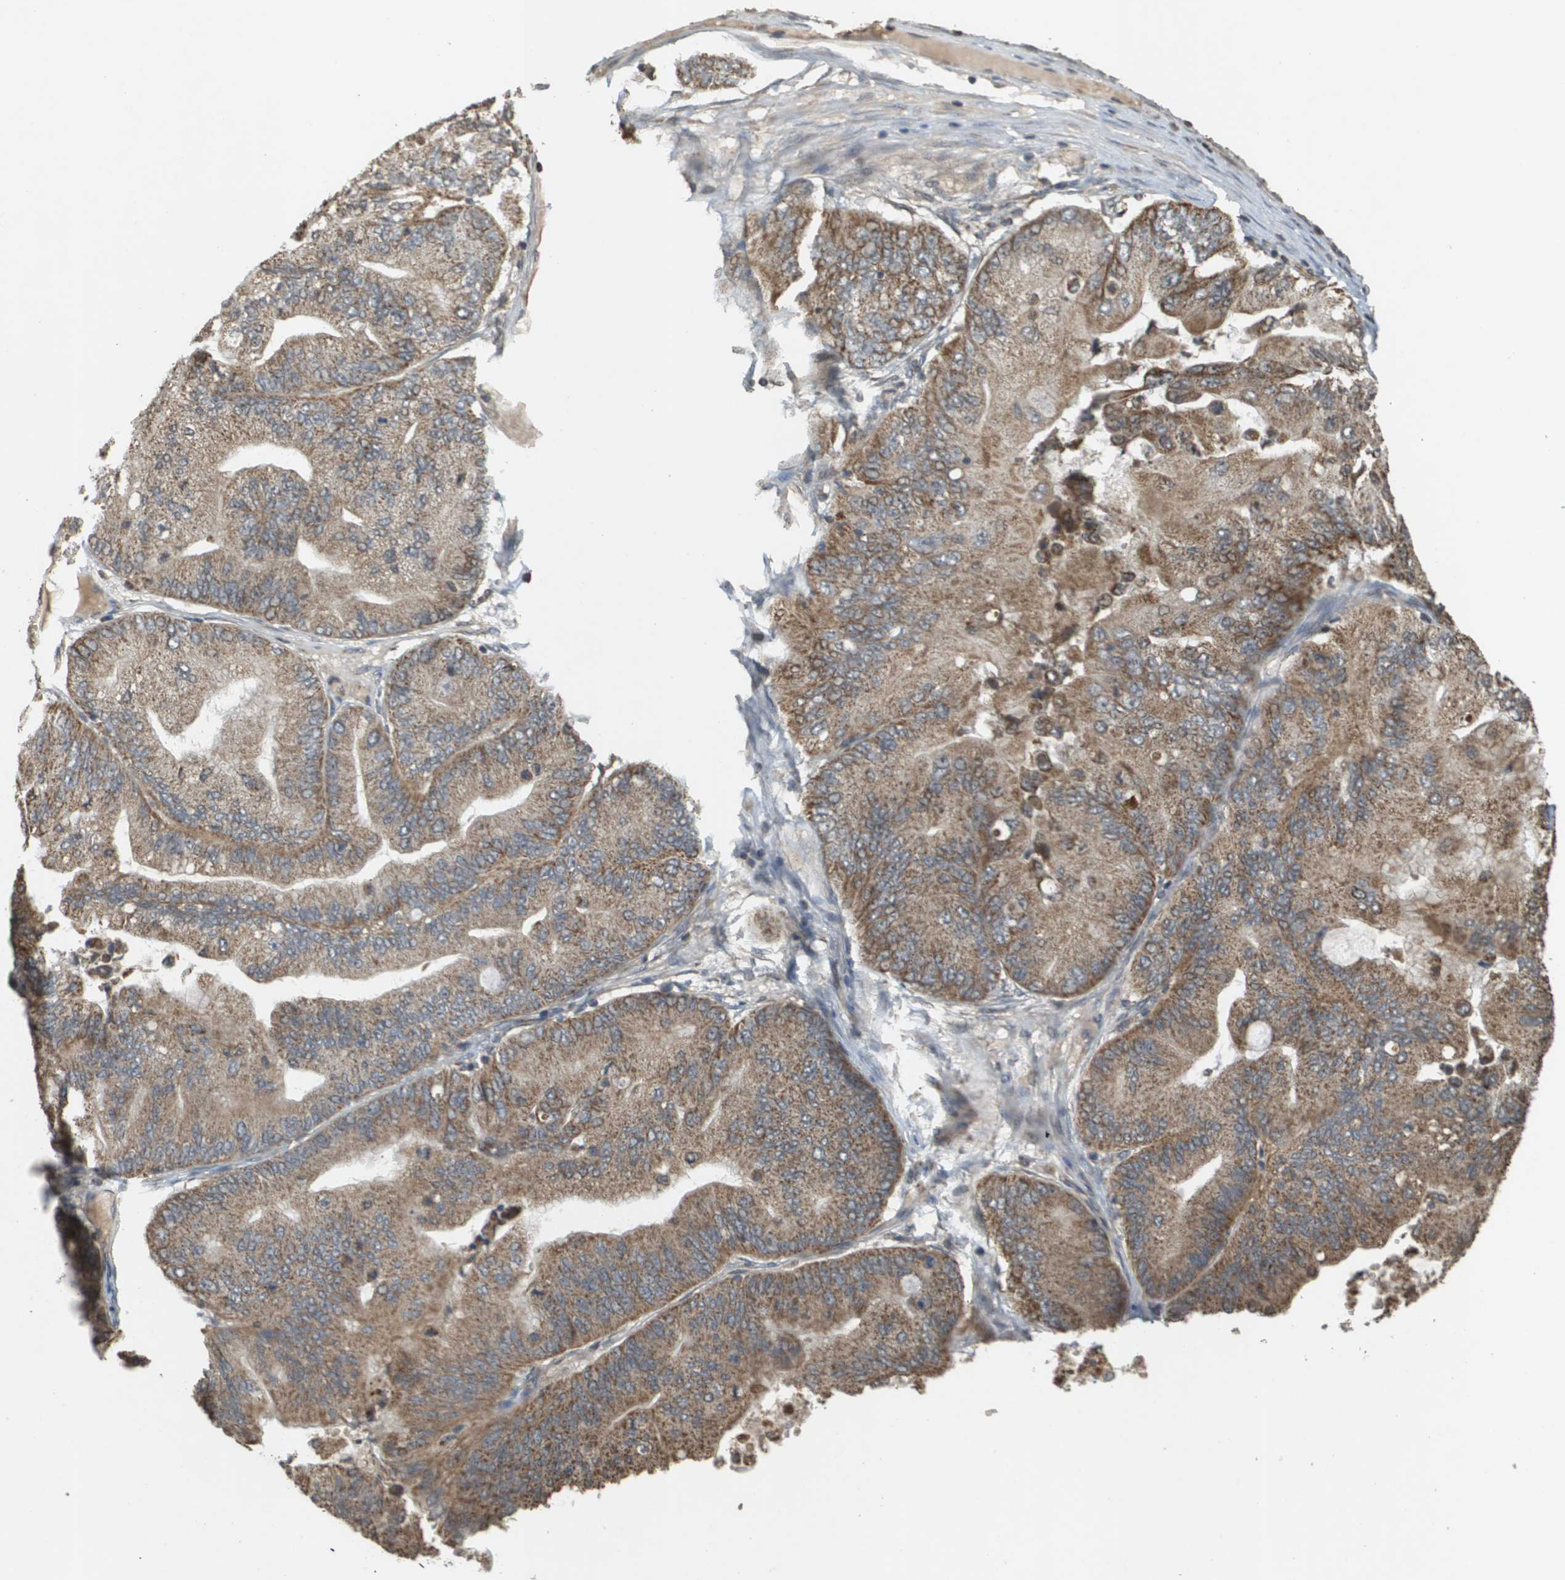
{"staining": {"intensity": "moderate", "quantity": ">75%", "location": "cytoplasmic/membranous"}, "tissue": "ovarian cancer", "cell_type": "Tumor cells", "image_type": "cancer", "snomed": [{"axis": "morphology", "description": "Cystadenocarcinoma, mucinous, NOS"}, {"axis": "topography", "description": "Ovary"}], "caption": "Ovarian cancer (mucinous cystadenocarcinoma) tissue demonstrates moderate cytoplasmic/membranous positivity in approximately >75% of tumor cells, visualized by immunohistochemistry.", "gene": "RAB21", "patient": {"sex": "female", "age": 61}}